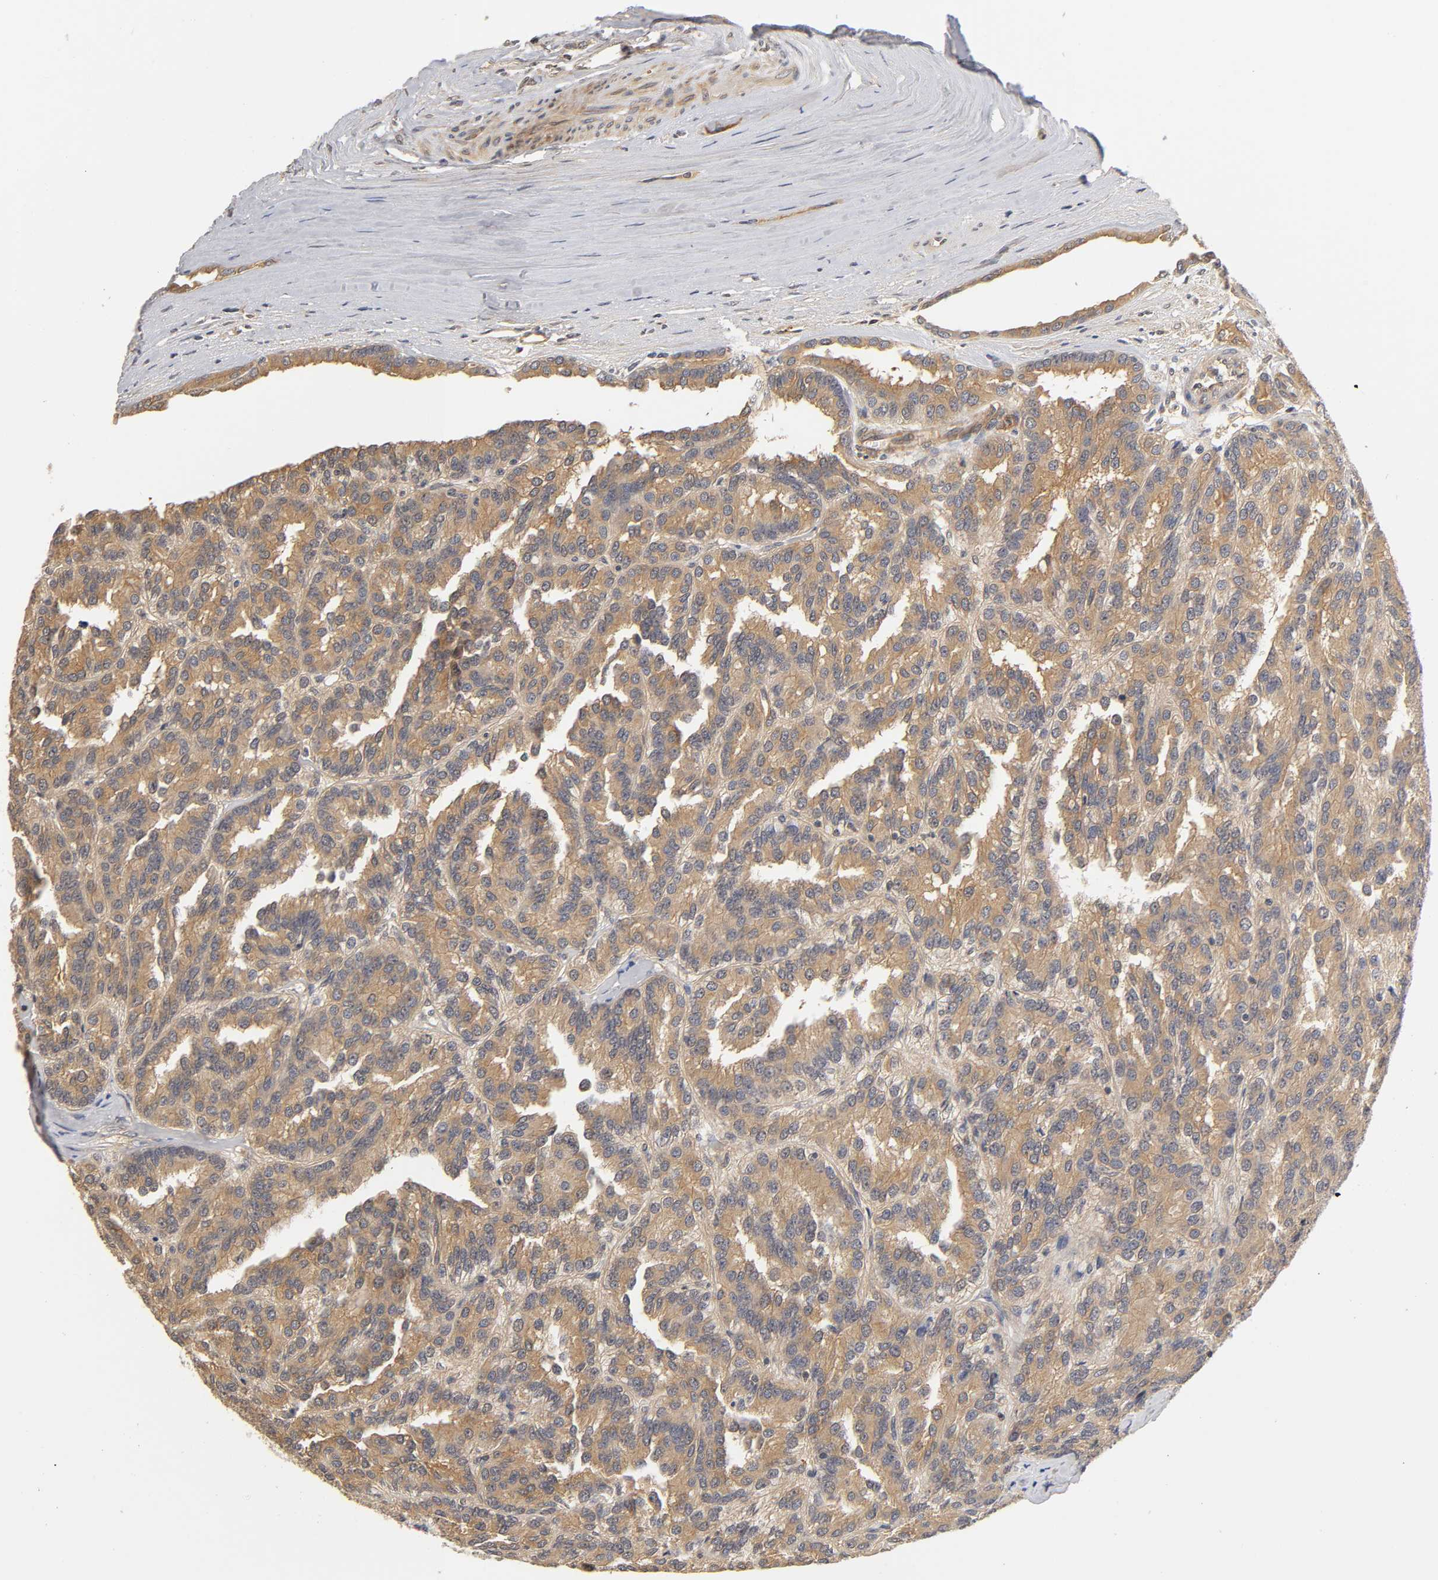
{"staining": {"intensity": "weak", "quantity": ">75%", "location": "cytoplasmic/membranous"}, "tissue": "renal cancer", "cell_type": "Tumor cells", "image_type": "cancer", "snomed": [{"axis": "morphology", "description": "Adenocarcinoma, NOS"}, {"axis": "topography", "description": "Kidney"}], "caption": "DAB (3,3'-diaminobenzidine) immunohistochemical staining of adenocarcinoma (renal) reveals weak cytoplasmic/membranous protein staining in approximately >75% of tumor cells.", "gene": "PDE5A", "patient": {"sex": "male", "age": 46}}